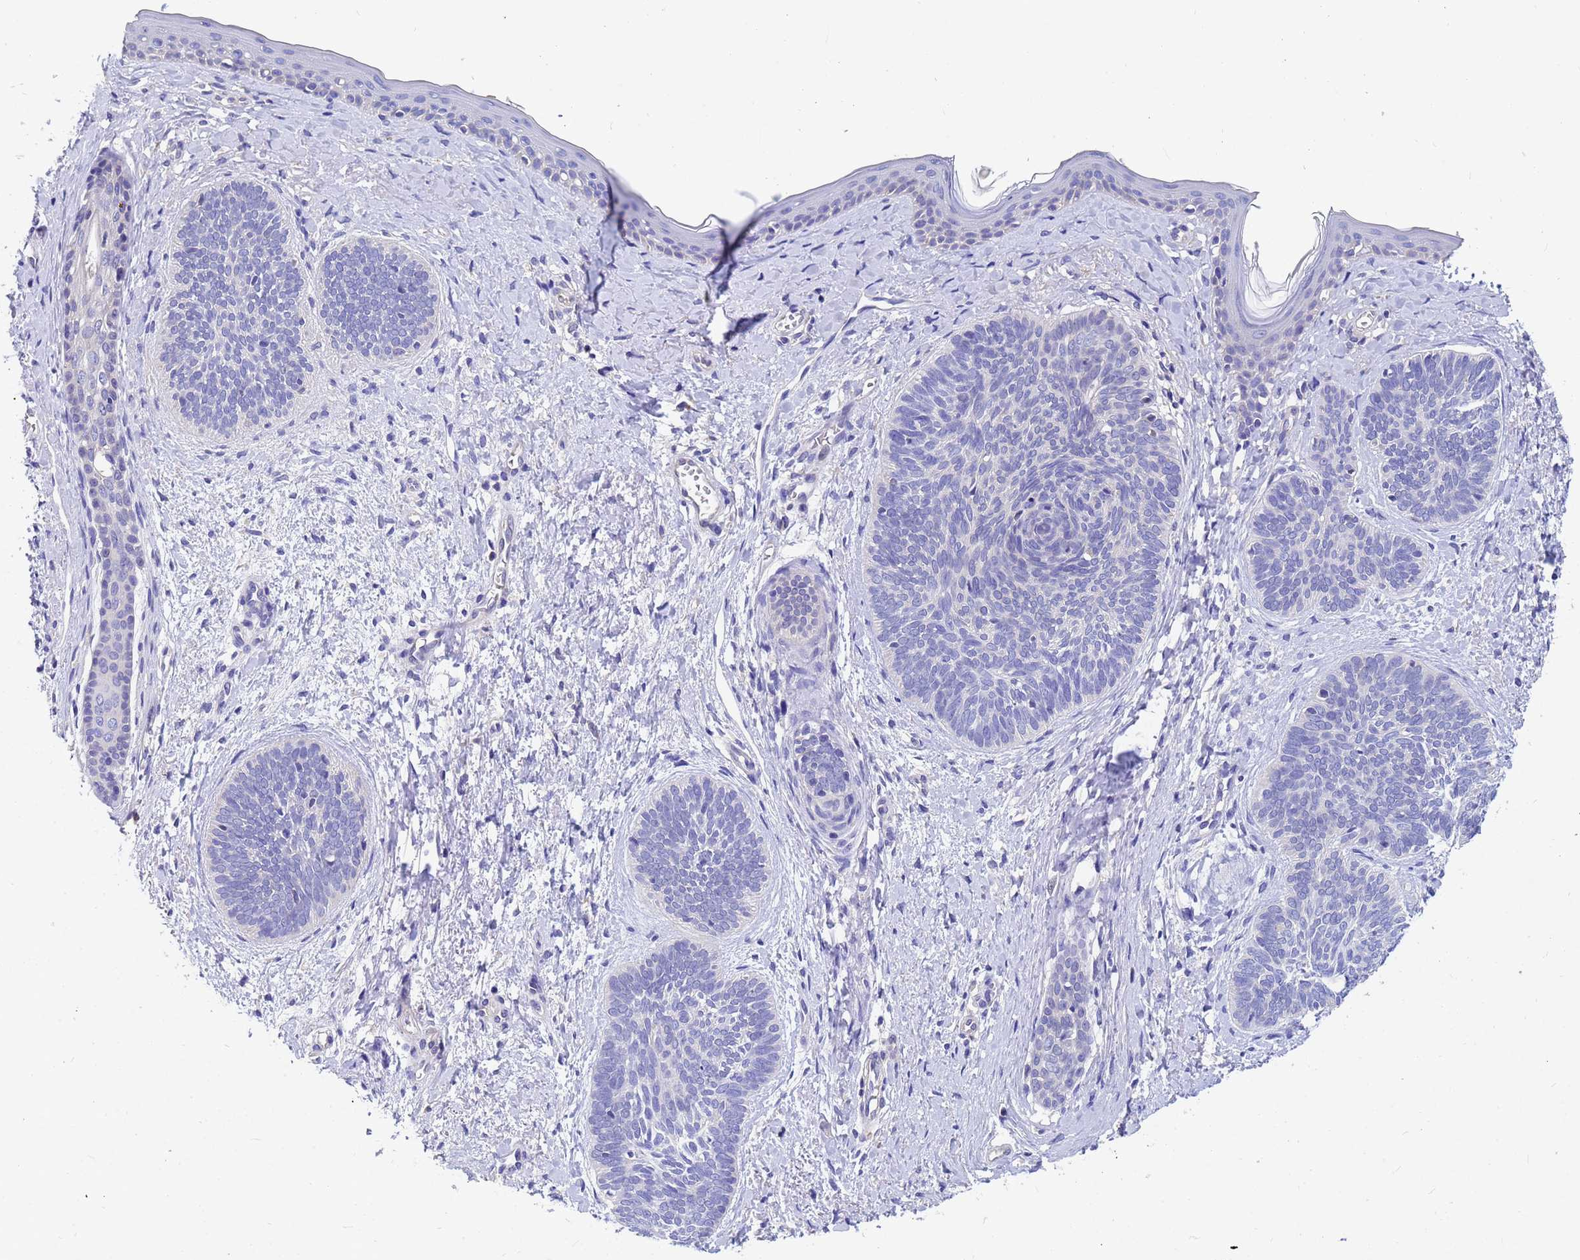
{"staining": {"intensity": "negative", "quantity": "none", "location": "none"}, "tissue": "skin cancer", "cell_type": "Tumor cells", "image_type": "cancer", "snomed": [{"axis": "morphology", "description": "Basal cell carcinoma"}, {"axis": "topography", "description": "Skin"}], "caption": "Immunohistochemical staining of human skin basal cell carcinoma shows no significant positivity in tumor cells.", "gene": "TTLL11", "patient": {"sex": "female", "age": 81}}